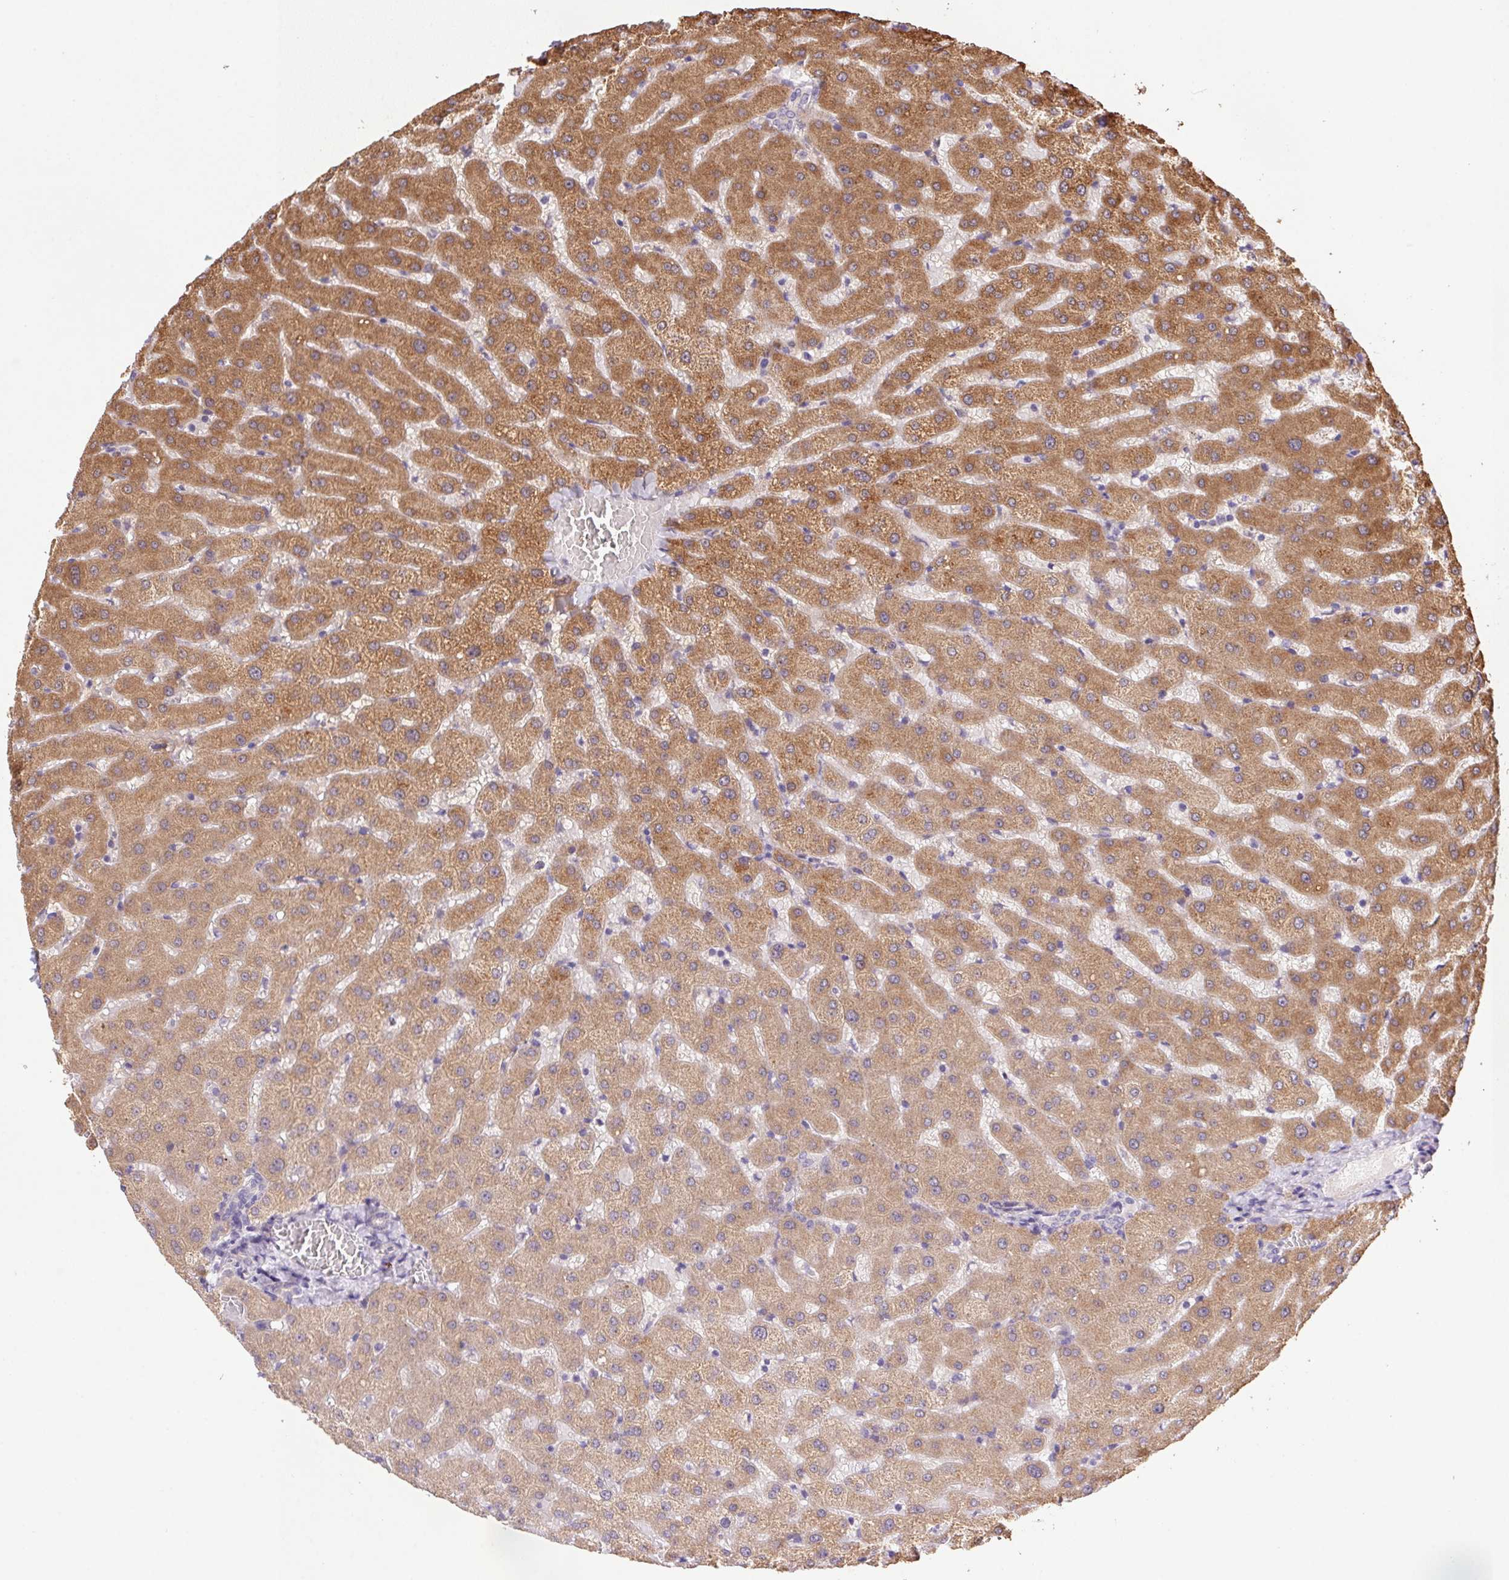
{"staining": {"intensity": "negative", "quantity": "none", "location": "none"}, "tissue": "liver", "cell_type": "Cholangiocytes", "image_type": "normal", "snomed": [{"axis": "morphology", "description": "Normal tissue, NOS"}, {"axis": "topography", "description": "Liver"}], "caption": "Histopathology image shows no significant protein staining in cholangiocytes of unremarkable liver.", "gene": "LRRTM1", "patient": {"sex": "female", "age": 50}}